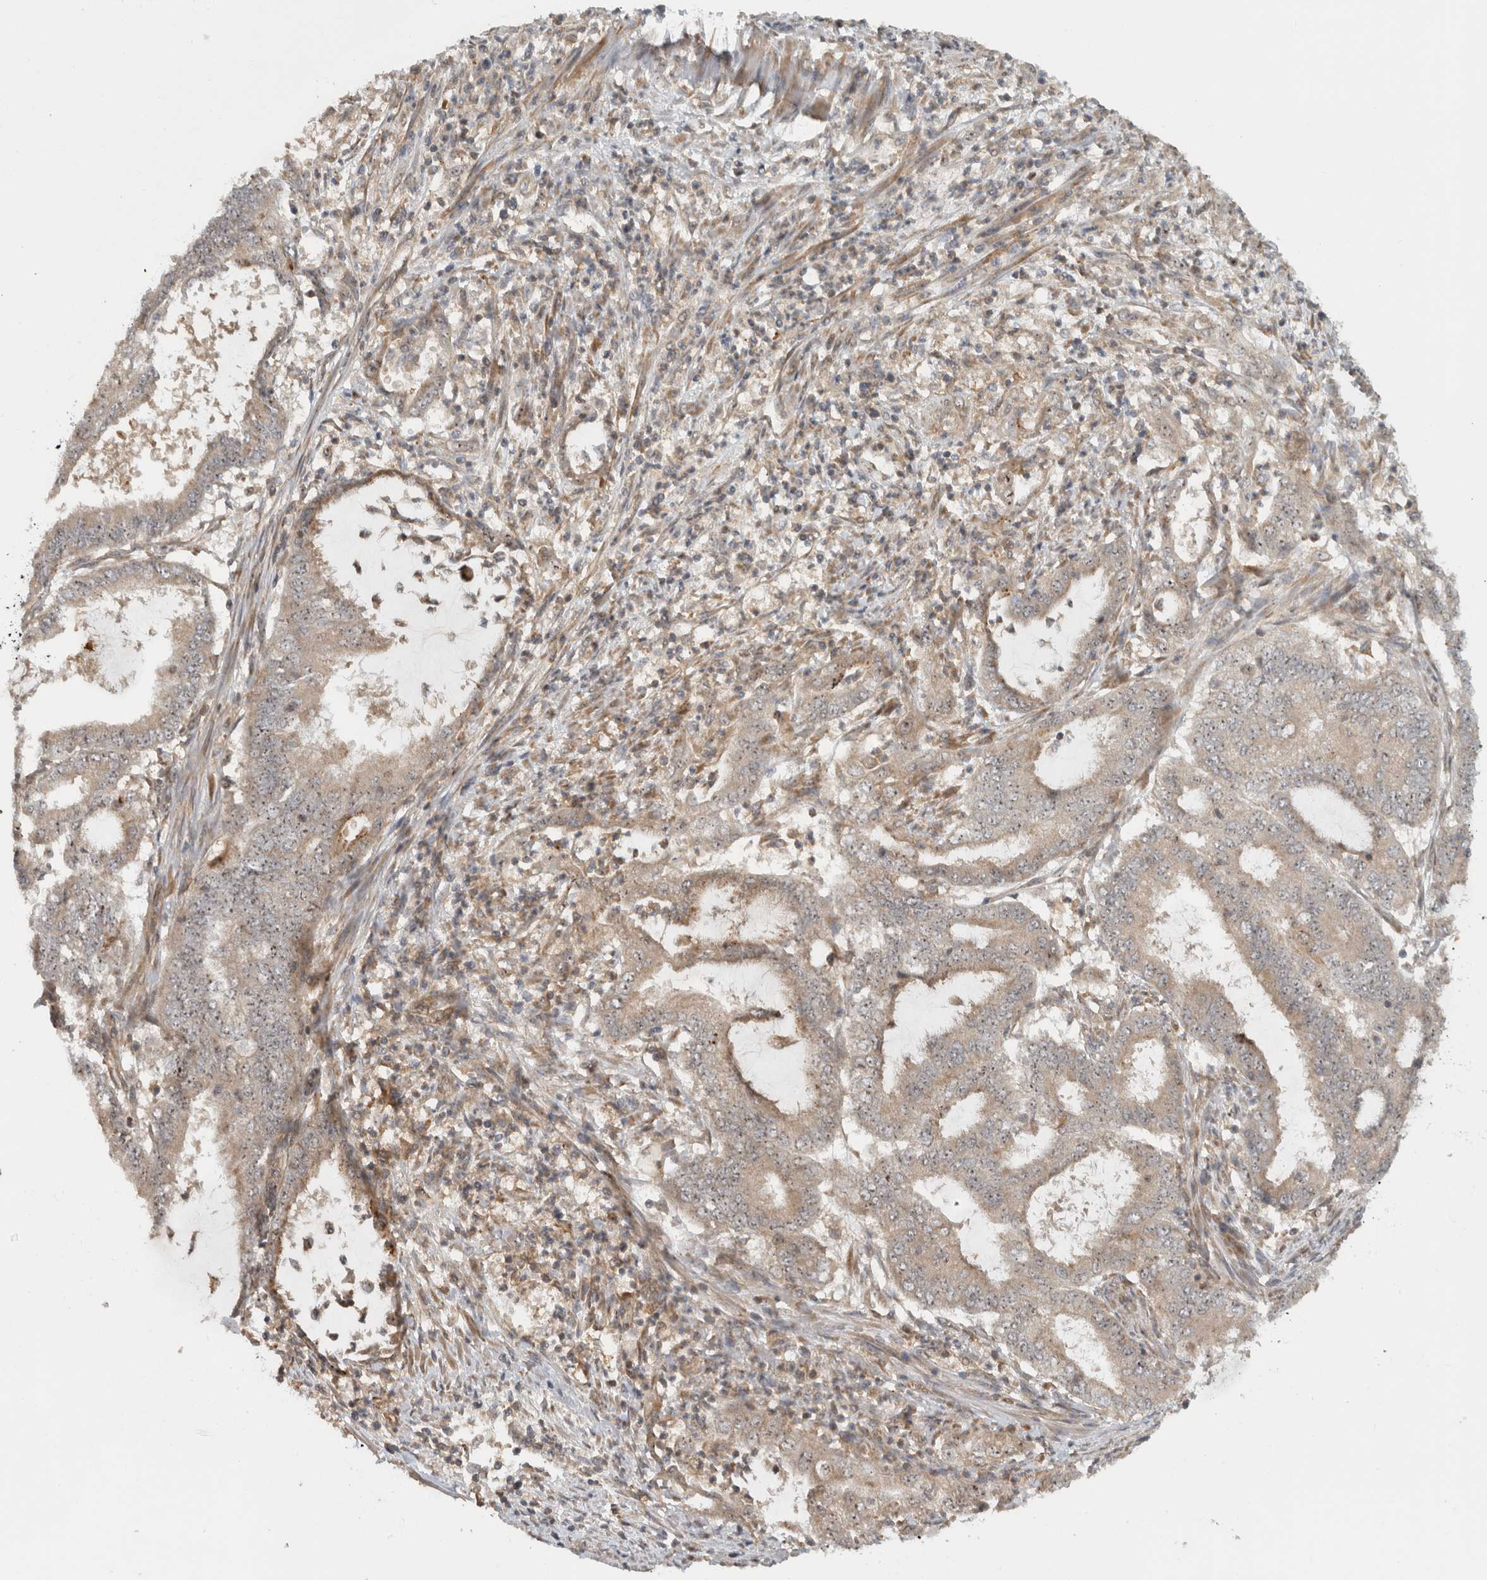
{"staining": {"intensity": "moderate", "quantity": ">75%", "location": "cytoplasmic/membranous,nuclear"}, "tissue": "endometrial cancer", "cell_type": "Tumor cells", "image_type": "cancer", "snomed": [{"axis": "morphology", "description": "Adenocarcinoma, NOS"}, {"axis": "topography", "description": "Endometrium"}], "caption": "Tumor cells show medium levels of moderate cytoplasmic/membranous and nuclear staining in about >75% of cells in human adenocarcinoma (endometrial).", "gene": "WASF2", "patient": {"sex": "female", "age": 51}}